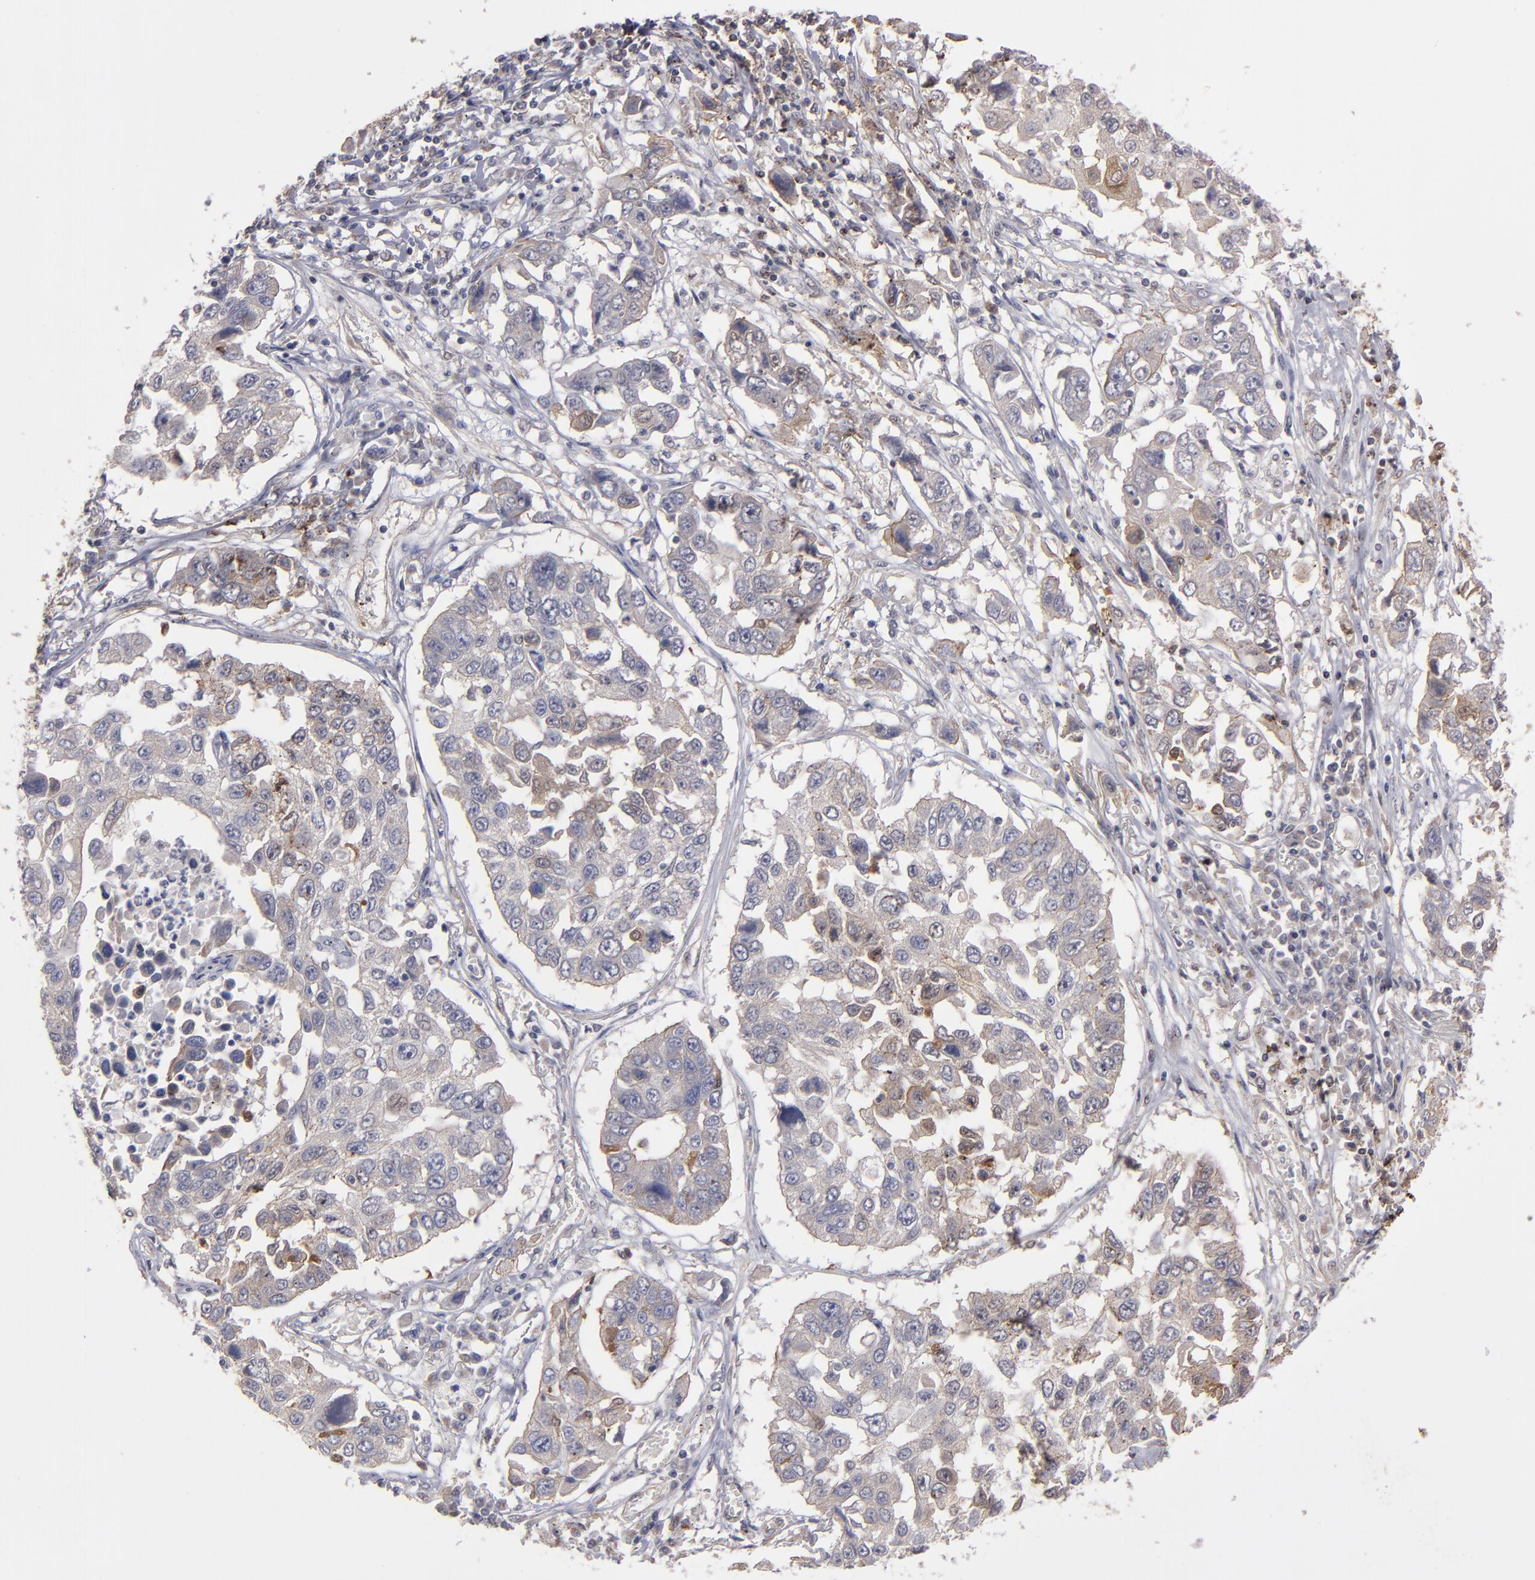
{"staining": {"intensity": "weak", "quantity": ">75%", "location": "cytoplasmic/membranous,nuclear"}, "tissue": "lung cancer", "cell_type": "Tumor cells", "image_type": "cancer", "snomed": [{"axis": "morphology", "description": "Squamous cell carcinoma, NOS"}, {"axis": "topography", "description": "Lung"}], "caption": "Protein expression analysis of lung squamous cell carcinoma exhibits weak cytoplasmic/membranous and nuclear expression in approximately >75% of tumor cells. Ihc stains the protein of interest in brown and the nuclei are stained blue.", "gene": "NDRG2", "patient": {"sex": "male", "age": 71}}